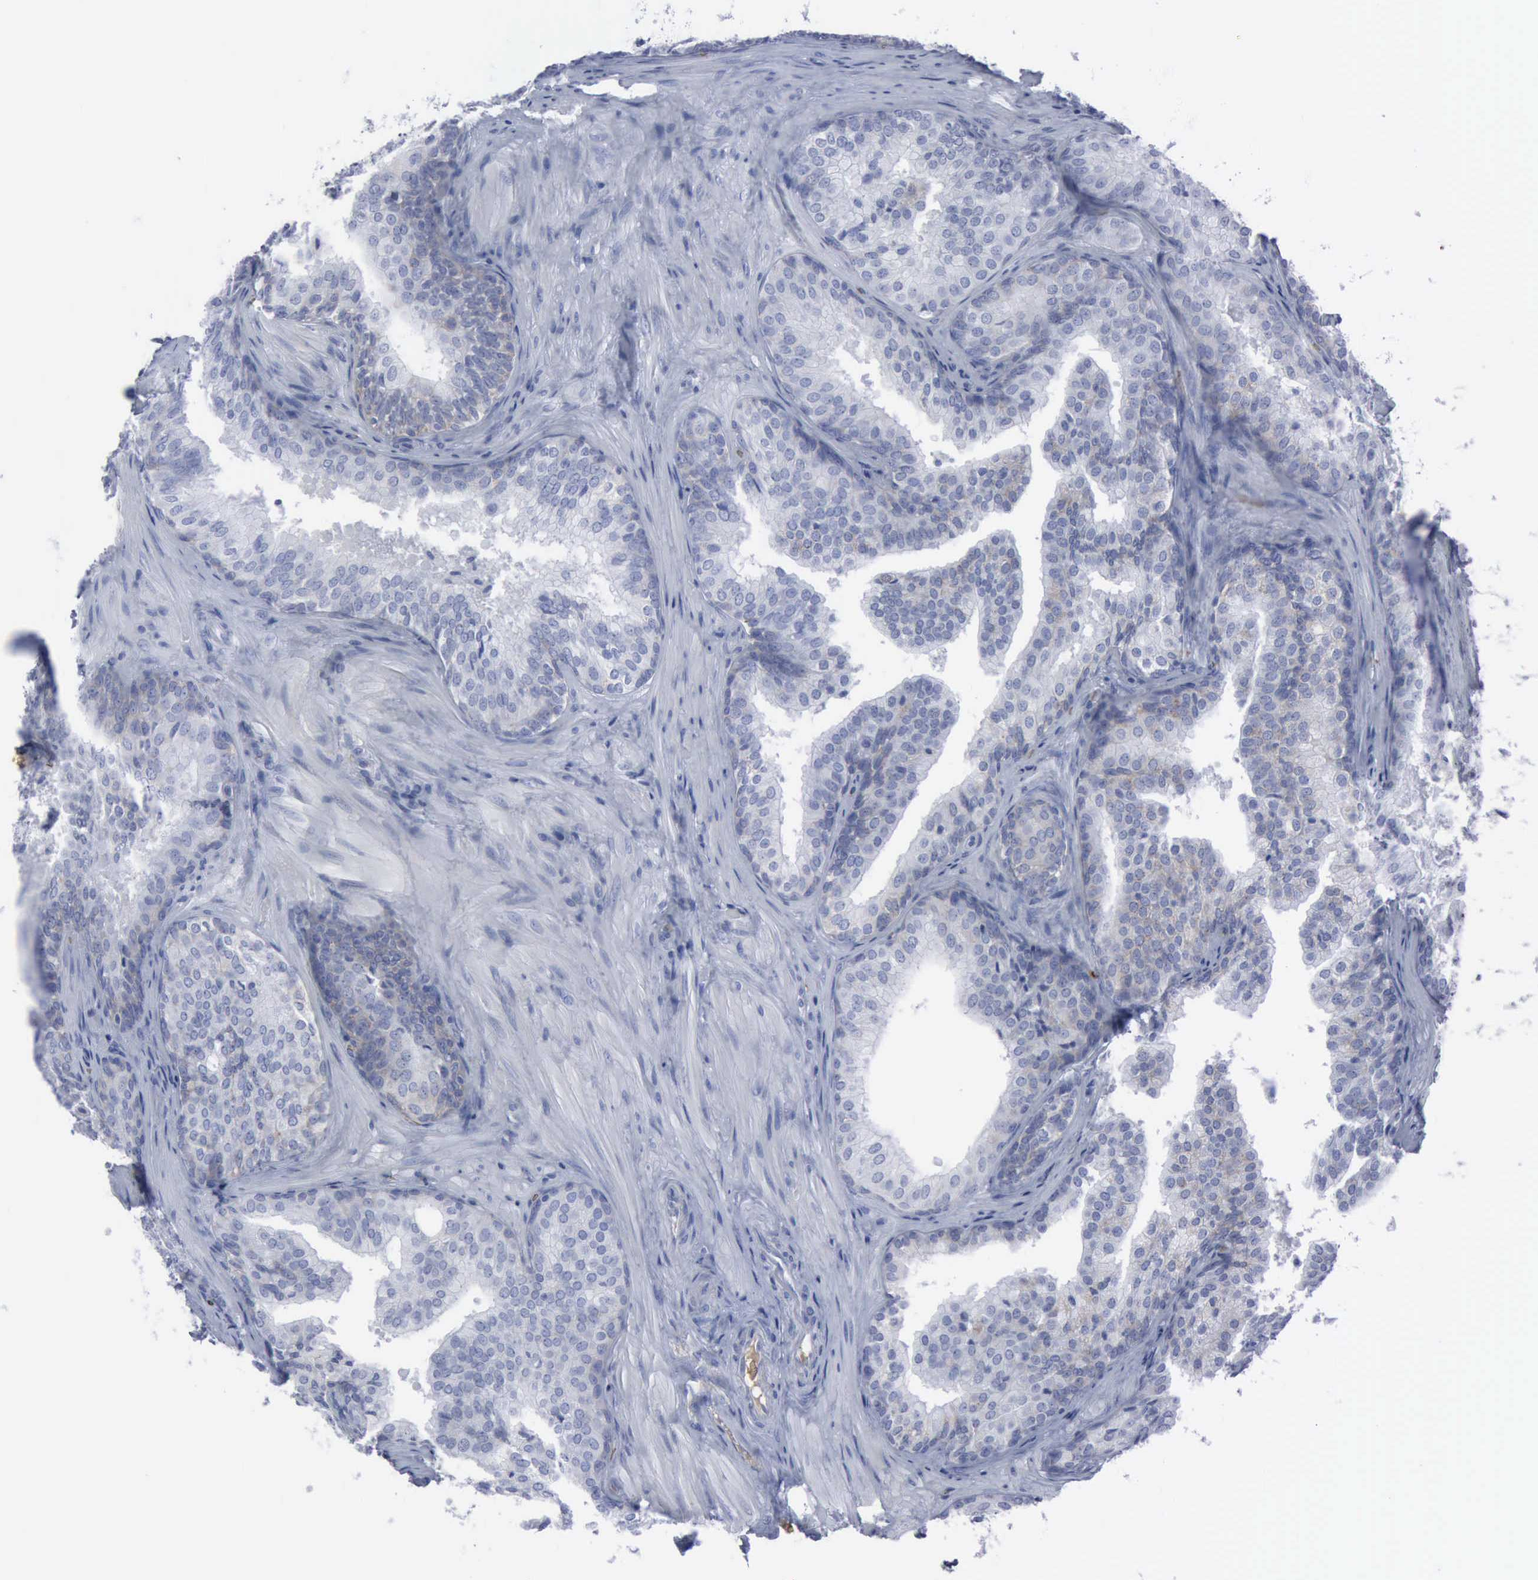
{"staining": {"intensity": "weak", "quantity": "<25%", "location": "cytoplasmic/membranous"}, "tissue": "prostate cancer", "cell_type": "Tumor cells", "image_type": "cancer", "snomed": [{"axis": "morphology", "description": "Adenocarcinoma, Low grade"}, {"axis": "topography", "description": "Prostate"}], "caption": "Protein analysis of prostate low-grade adenocarcinoma demonstrates no significant staining in tumor cells.", "gene": "TGFB1", "patient": {"sex": "male", "age": 69}}